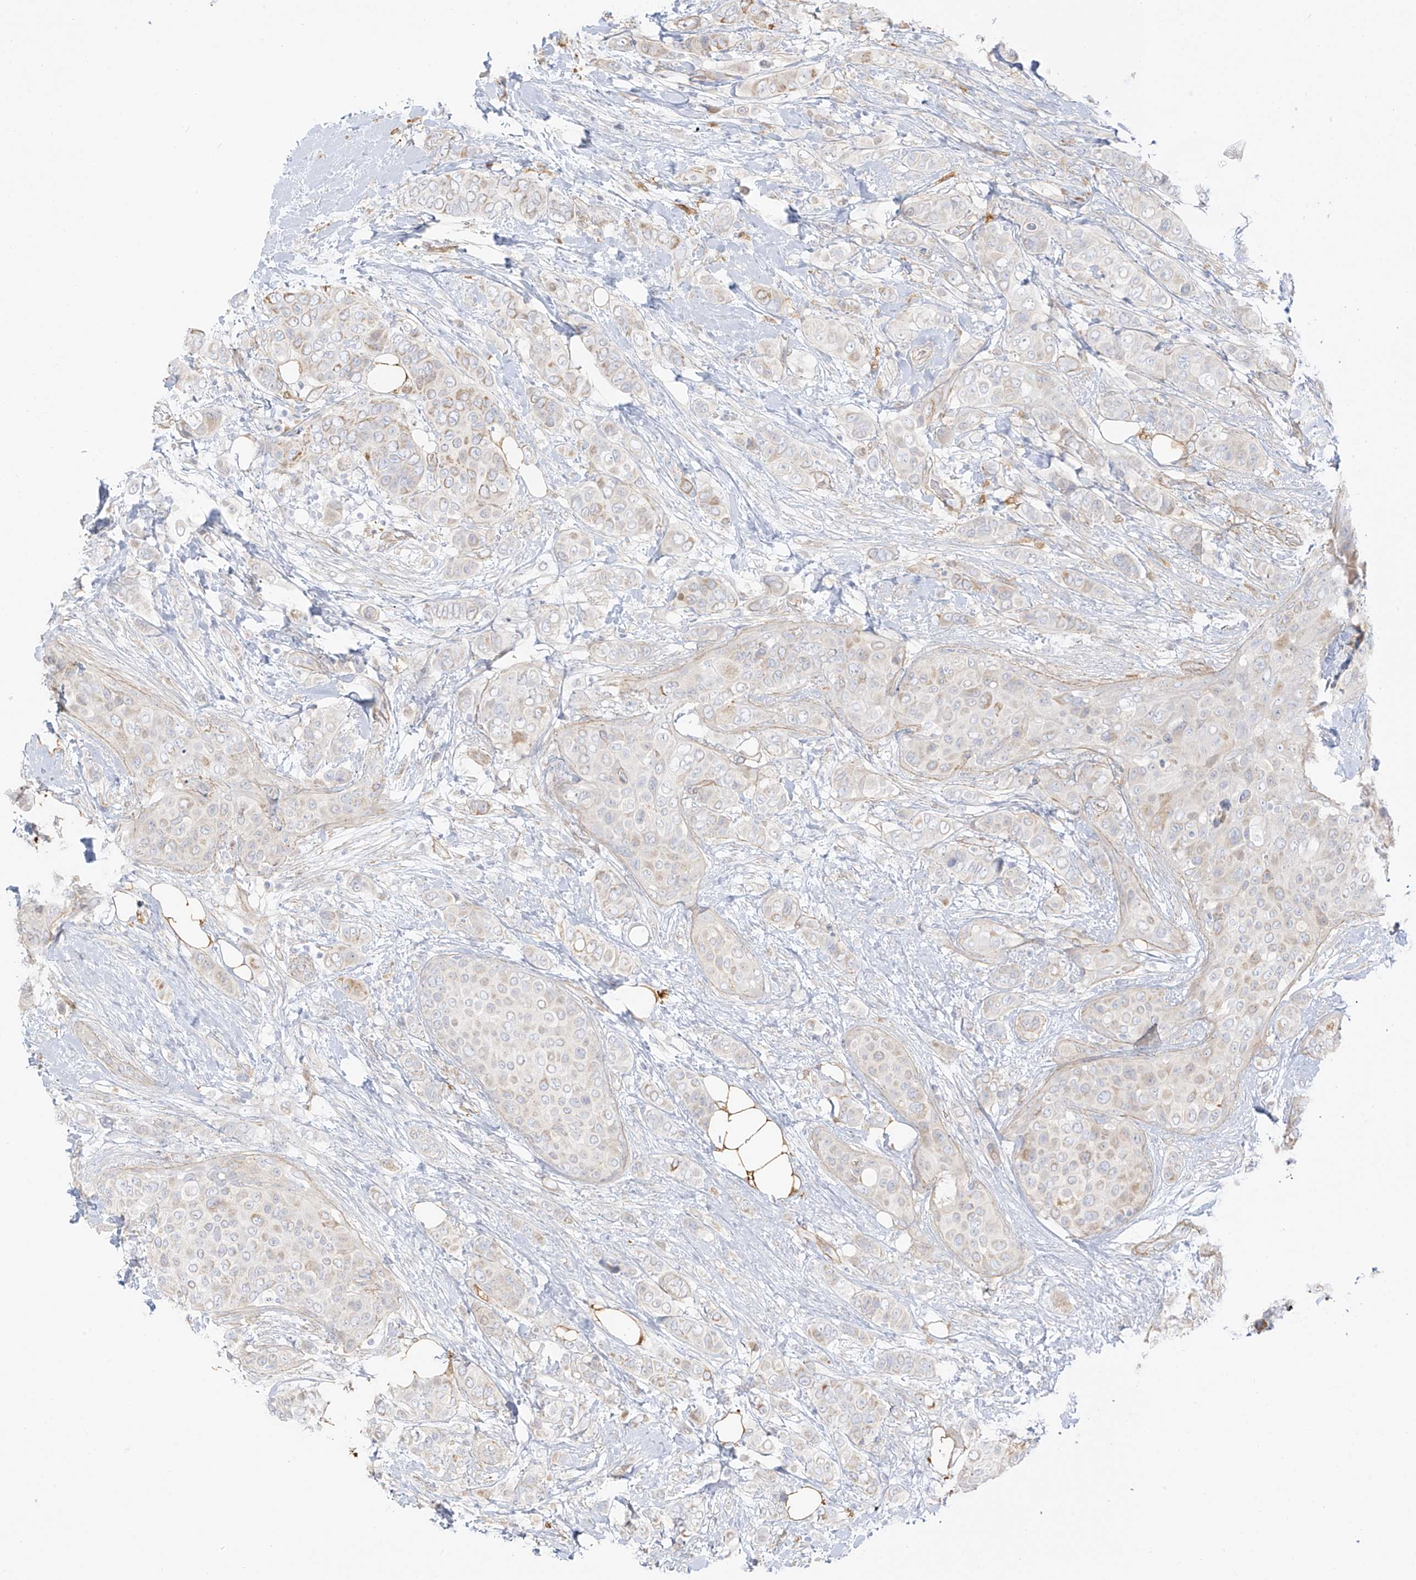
{"staining": {"intensity": "negative", "quantity": "none", "location": "none"}, "tissue": "breast cancer", "cell_type": "Tumor cells", "image_type": "cancer", "snomed": [{"axis": "morphology", "description": "Lobular carcinoma"}, {"axis": "topography", "description": "Breast"}], "caption": "IHC photomicrograph of neoplastic tissue: human breast cancer stained with DAB (3,3'-diaminobenzidine) exhibits no significant protein expression in tumor cells. (IHC, brightfield microscopy, high magnification).", "gene": "UPK1B", "patient": {"sex": "female", "age": 51}}